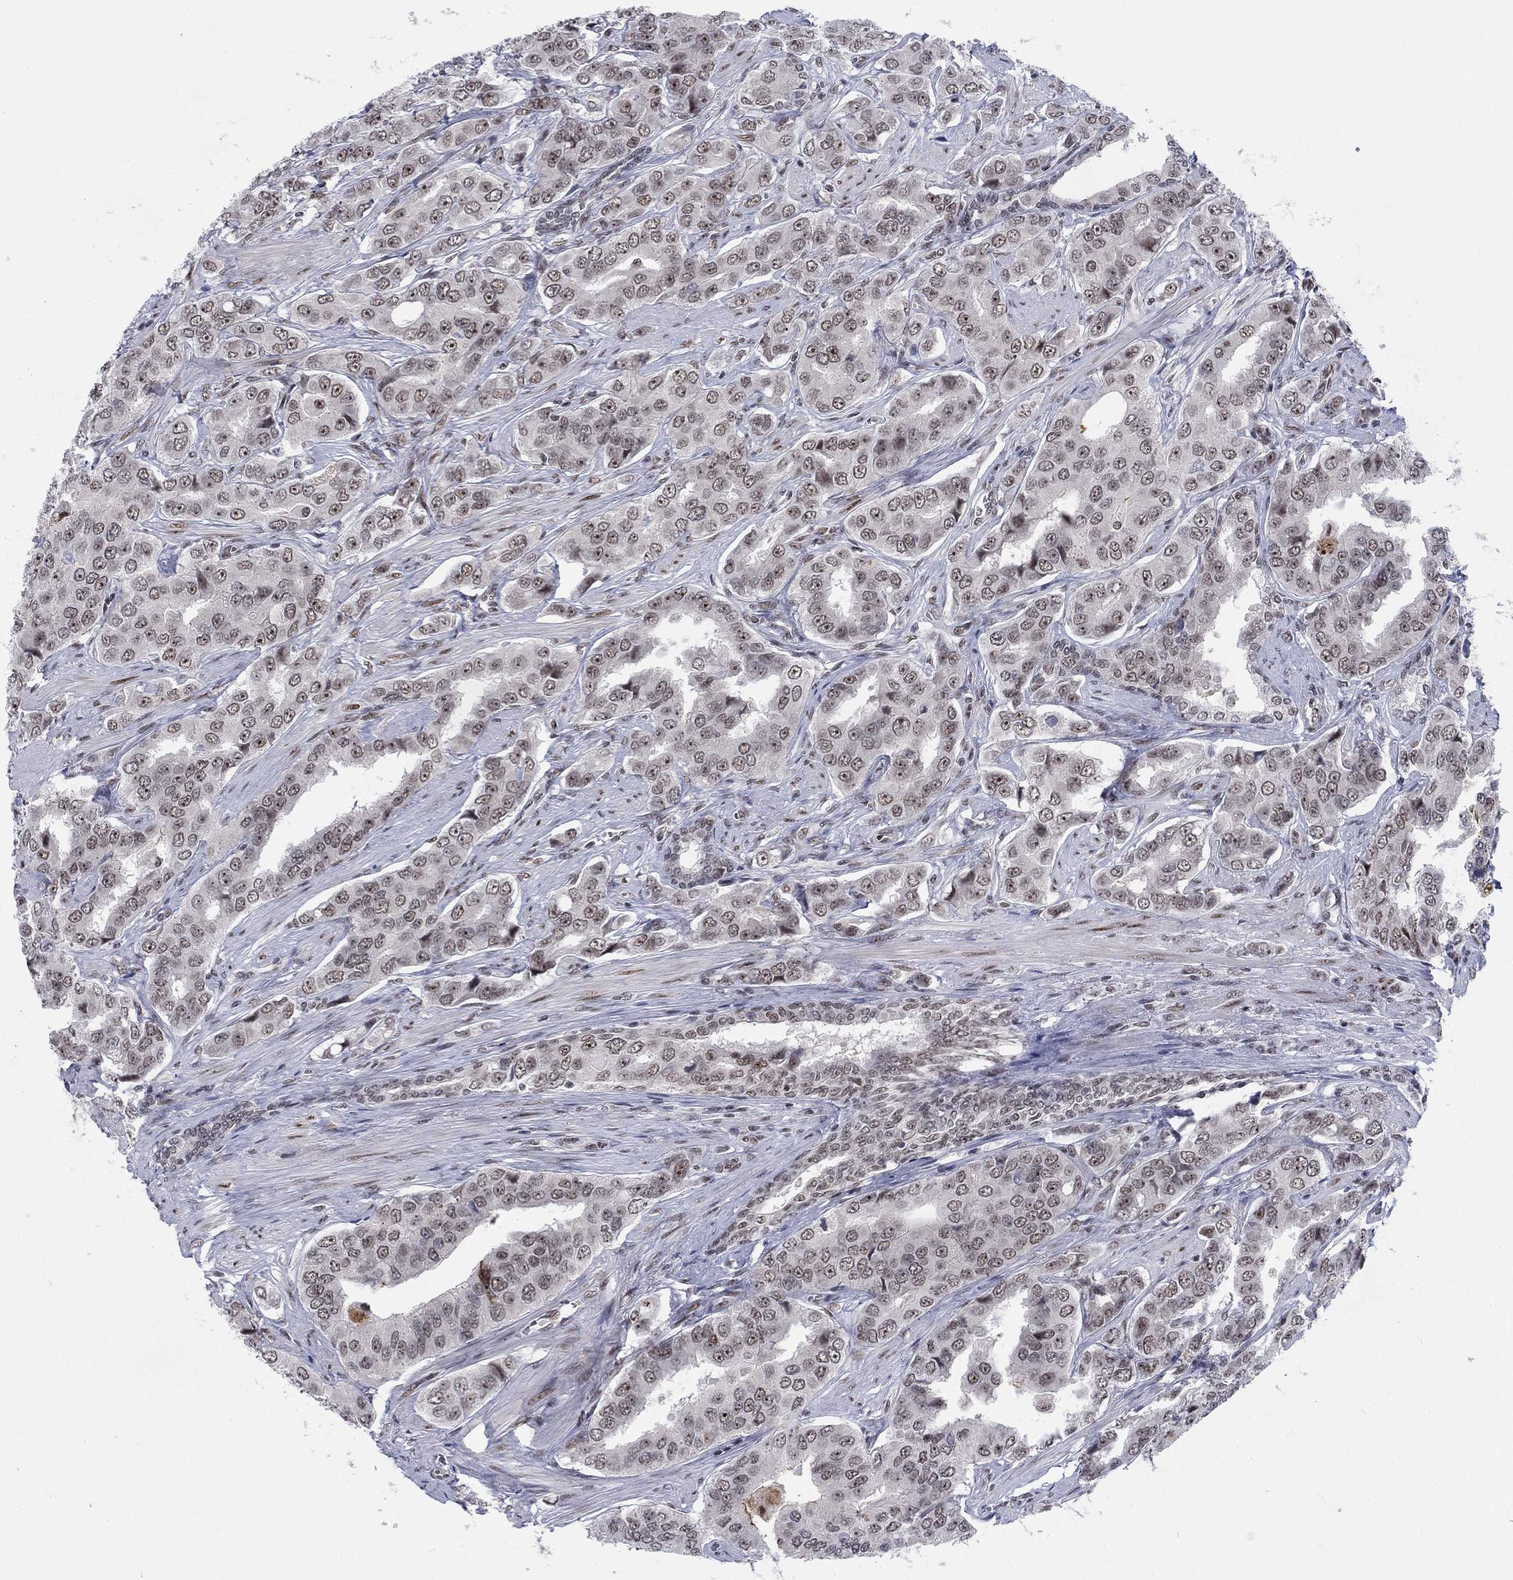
{"staining": {"intensity": "moderate", "quantity": "<25%", "location": "nuclear"}, "tissue": "prostate cancer", "cell_type": "Tumor cells", "image_type": "cancer", "snomed": [{"axis": "morphology", "description": "Adenocarcinoma, NOS"}, {"axis": "topography", "description": "Prostate and seminal vesicle, NOS"}, {"axis": "topography", "description": "Prostate"}], "caption": "The histopathology image reveals a brown stain indicating the presence of a protein in the nuclear of tumor cells in adenocarcinoma (prostate). The staining is performed using DAB brown chromogen to label protein expression. The nuclei are counter-stained blue using hematoxylin.", "gene": "FYTTD1", "patient": {"sex": "male", "age": 69}}